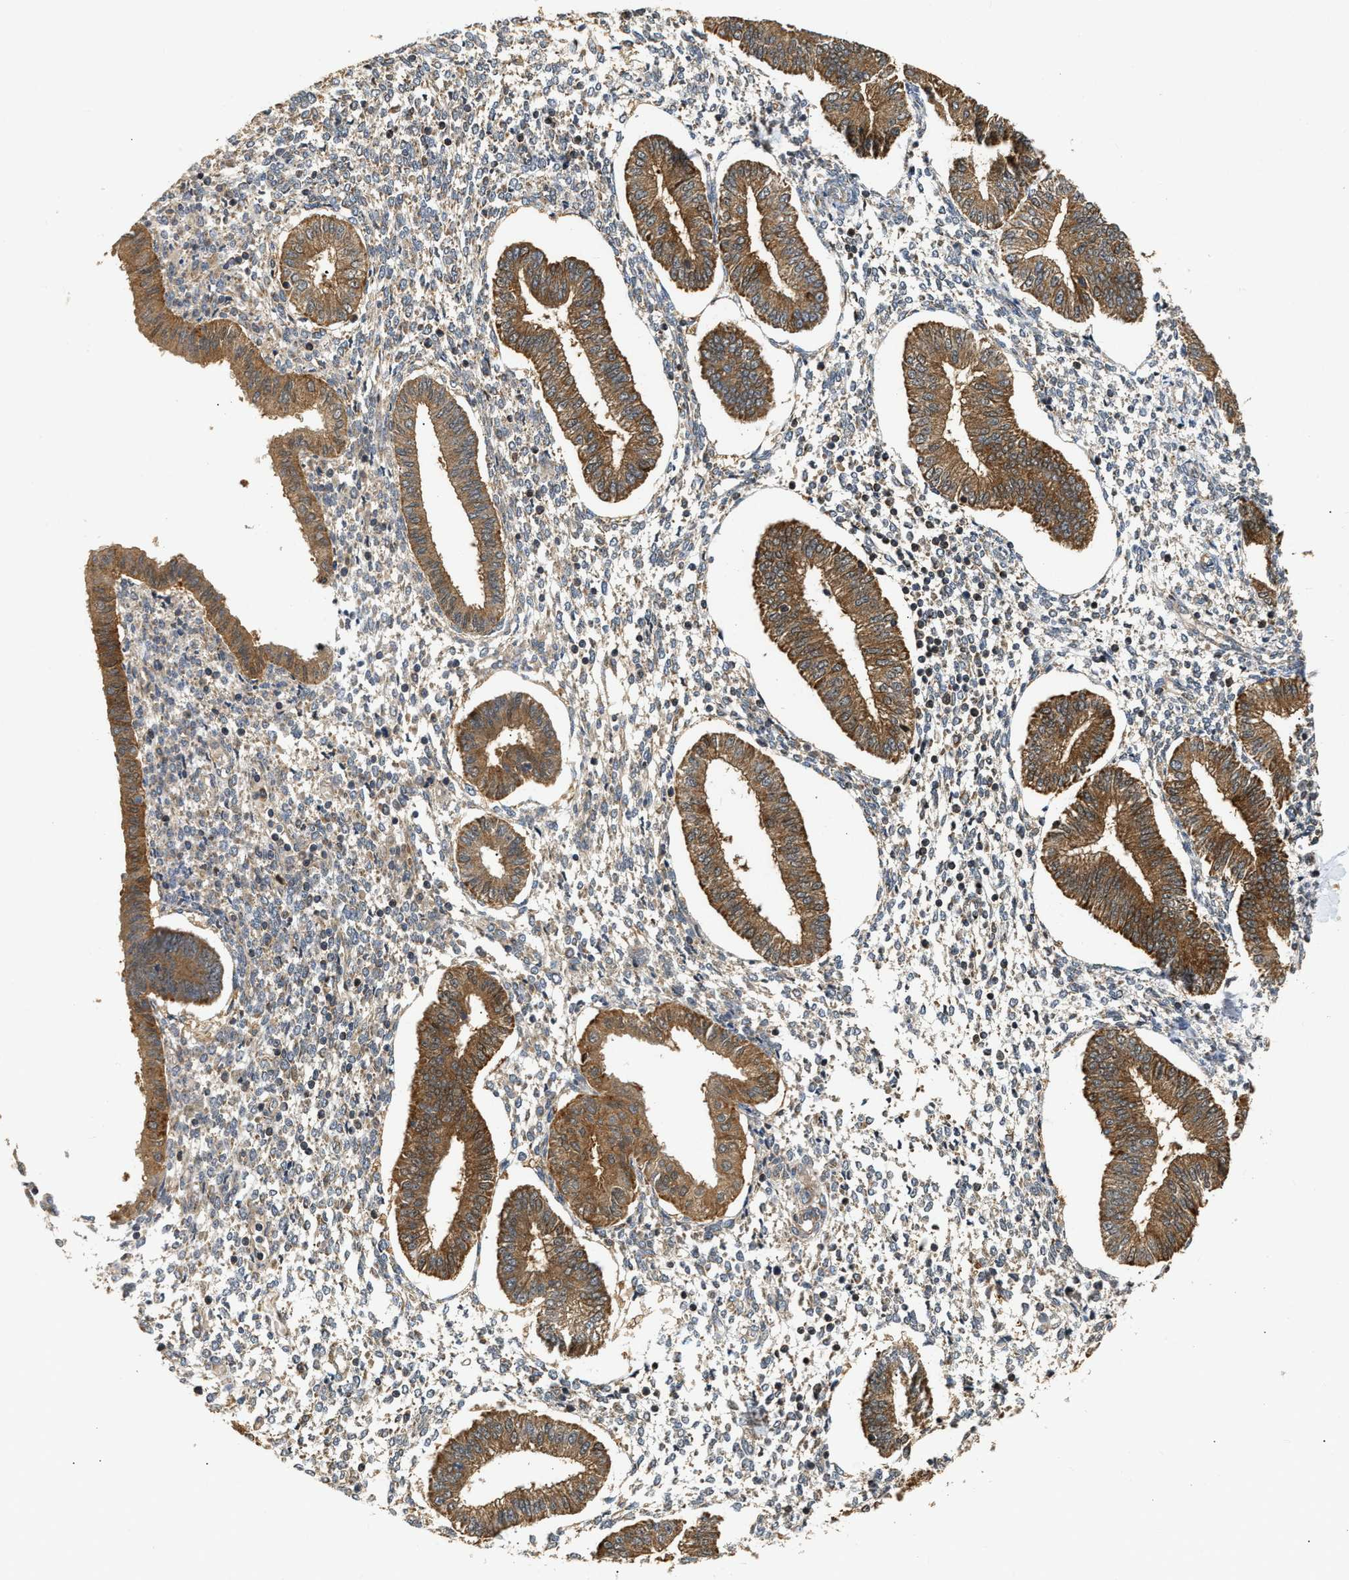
{"staining": {"intensity": "weak", "quantity": "<25%", "location": "cytoplasmic/membranous"}, "tissue": "endometrium", "cell_type": "Cells in endometrial stroma", "image_type": "normal", "snomed": [{"axis": "morphology", "description": "Normal tissue, NOS"}, {"axis": "topography", "description": "Endometrium"}], "caption": "DAB (3,3'-diaminobenzidine) immunohistochemical staining of normal endometrium exhibits no significant expression in cells in endometrial stroma.", "gene": "EXTL2", "patient": {"sex": "female", "age": 50}}